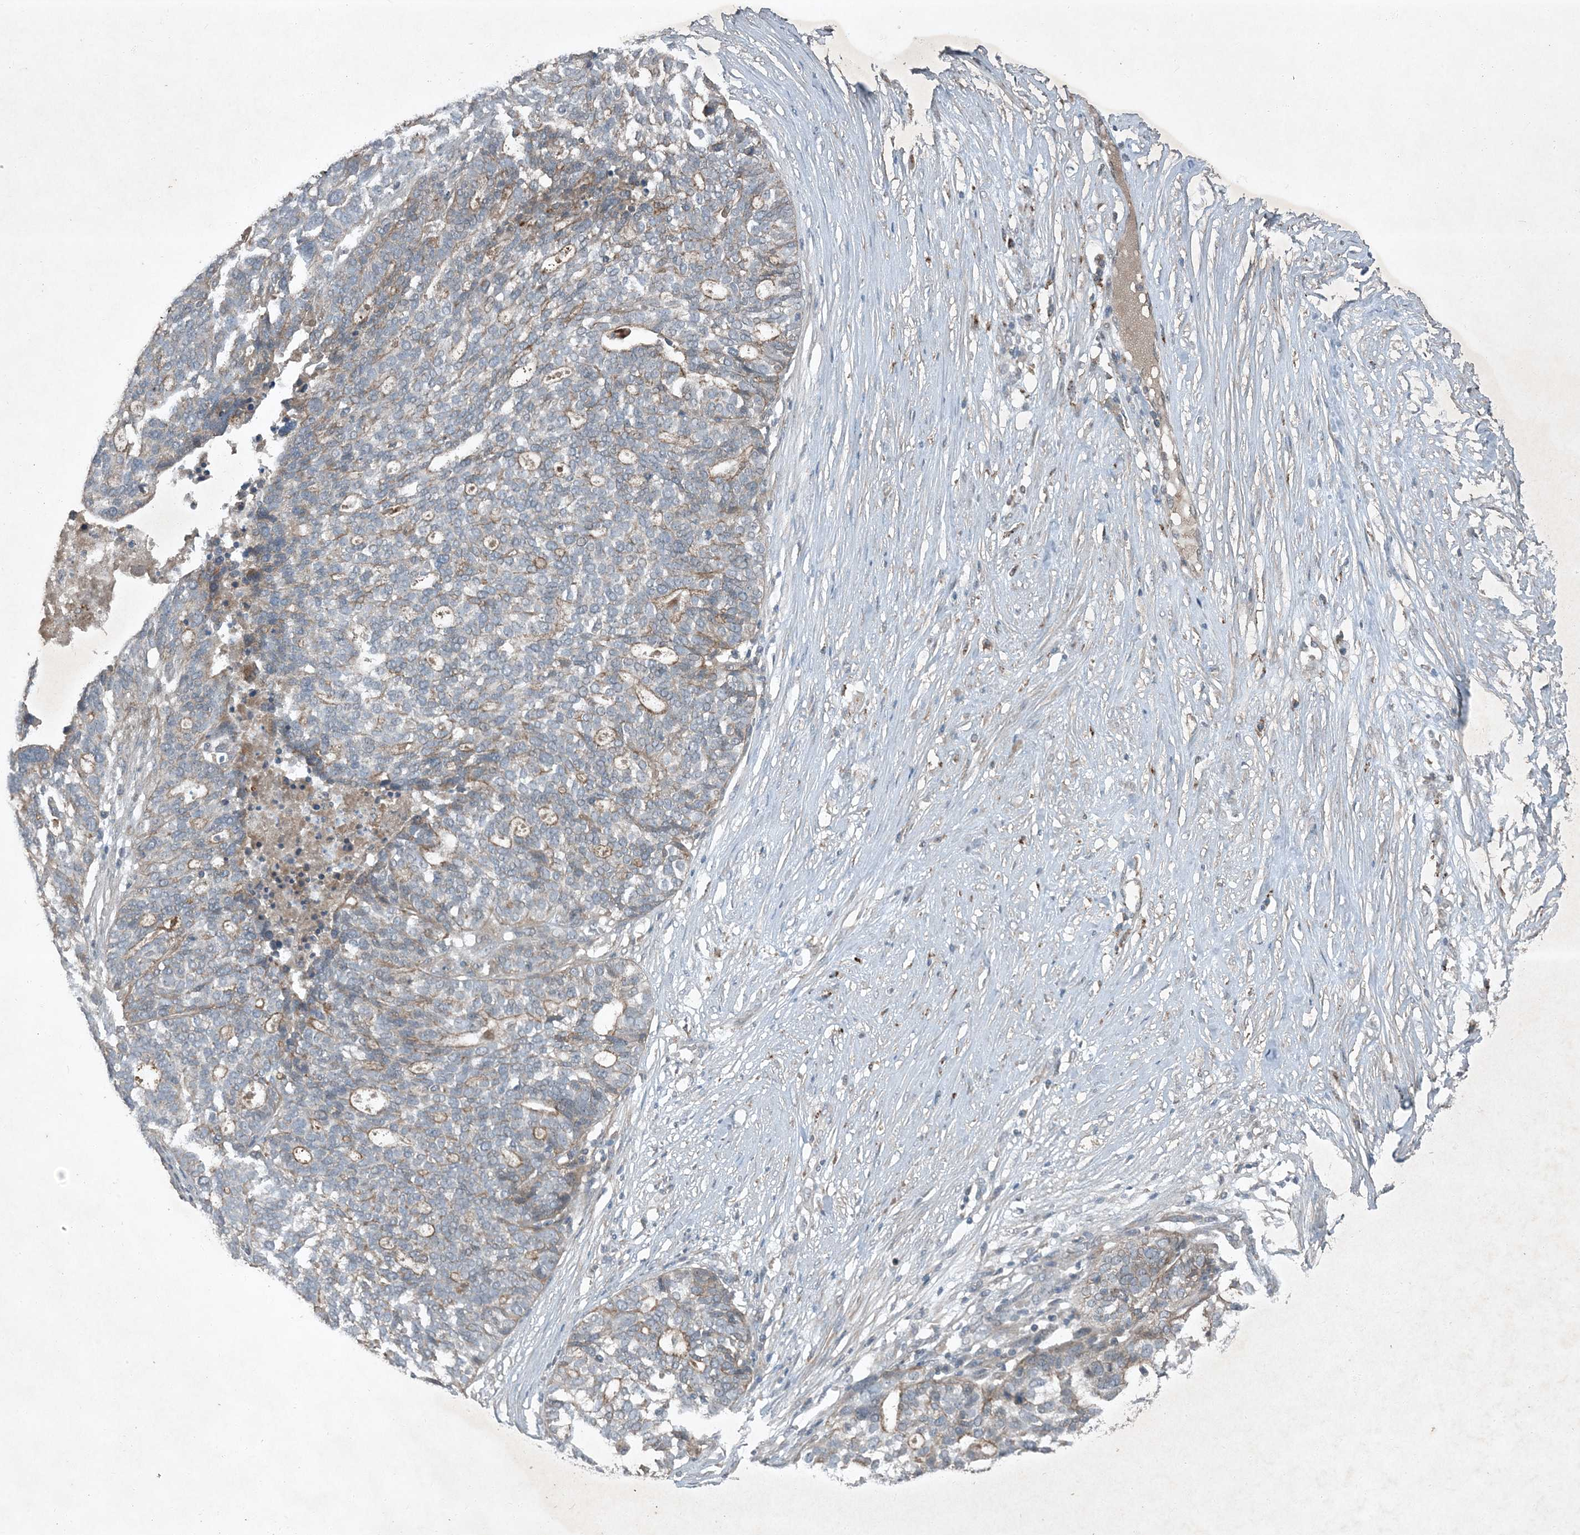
{"staining": {"intensity": "weak", "quantity": "25%-75%", "location": "cytoplasmic/membranous"}, "tissue": "ovarian cancer", "cell_type": "Tumor cells", "image_type": "cancer", "snomed": [{"axis": "morphology", "description": "Cystadenocarcinoma, serous, NOS"}, {"axis": "topography", "description": "Ovary"}], "caption": "Weak cytoplasmic/membranous protein positivity is seen in about 25%-75% of tumor cells in serous cystadenocarcinoma (ovarian). Immunohistochemistry (ihc) stains the protein in brown and the nuclei are stained blue.", "gene": "MDN1", "patient": {"sex": "female", "age": 59}}